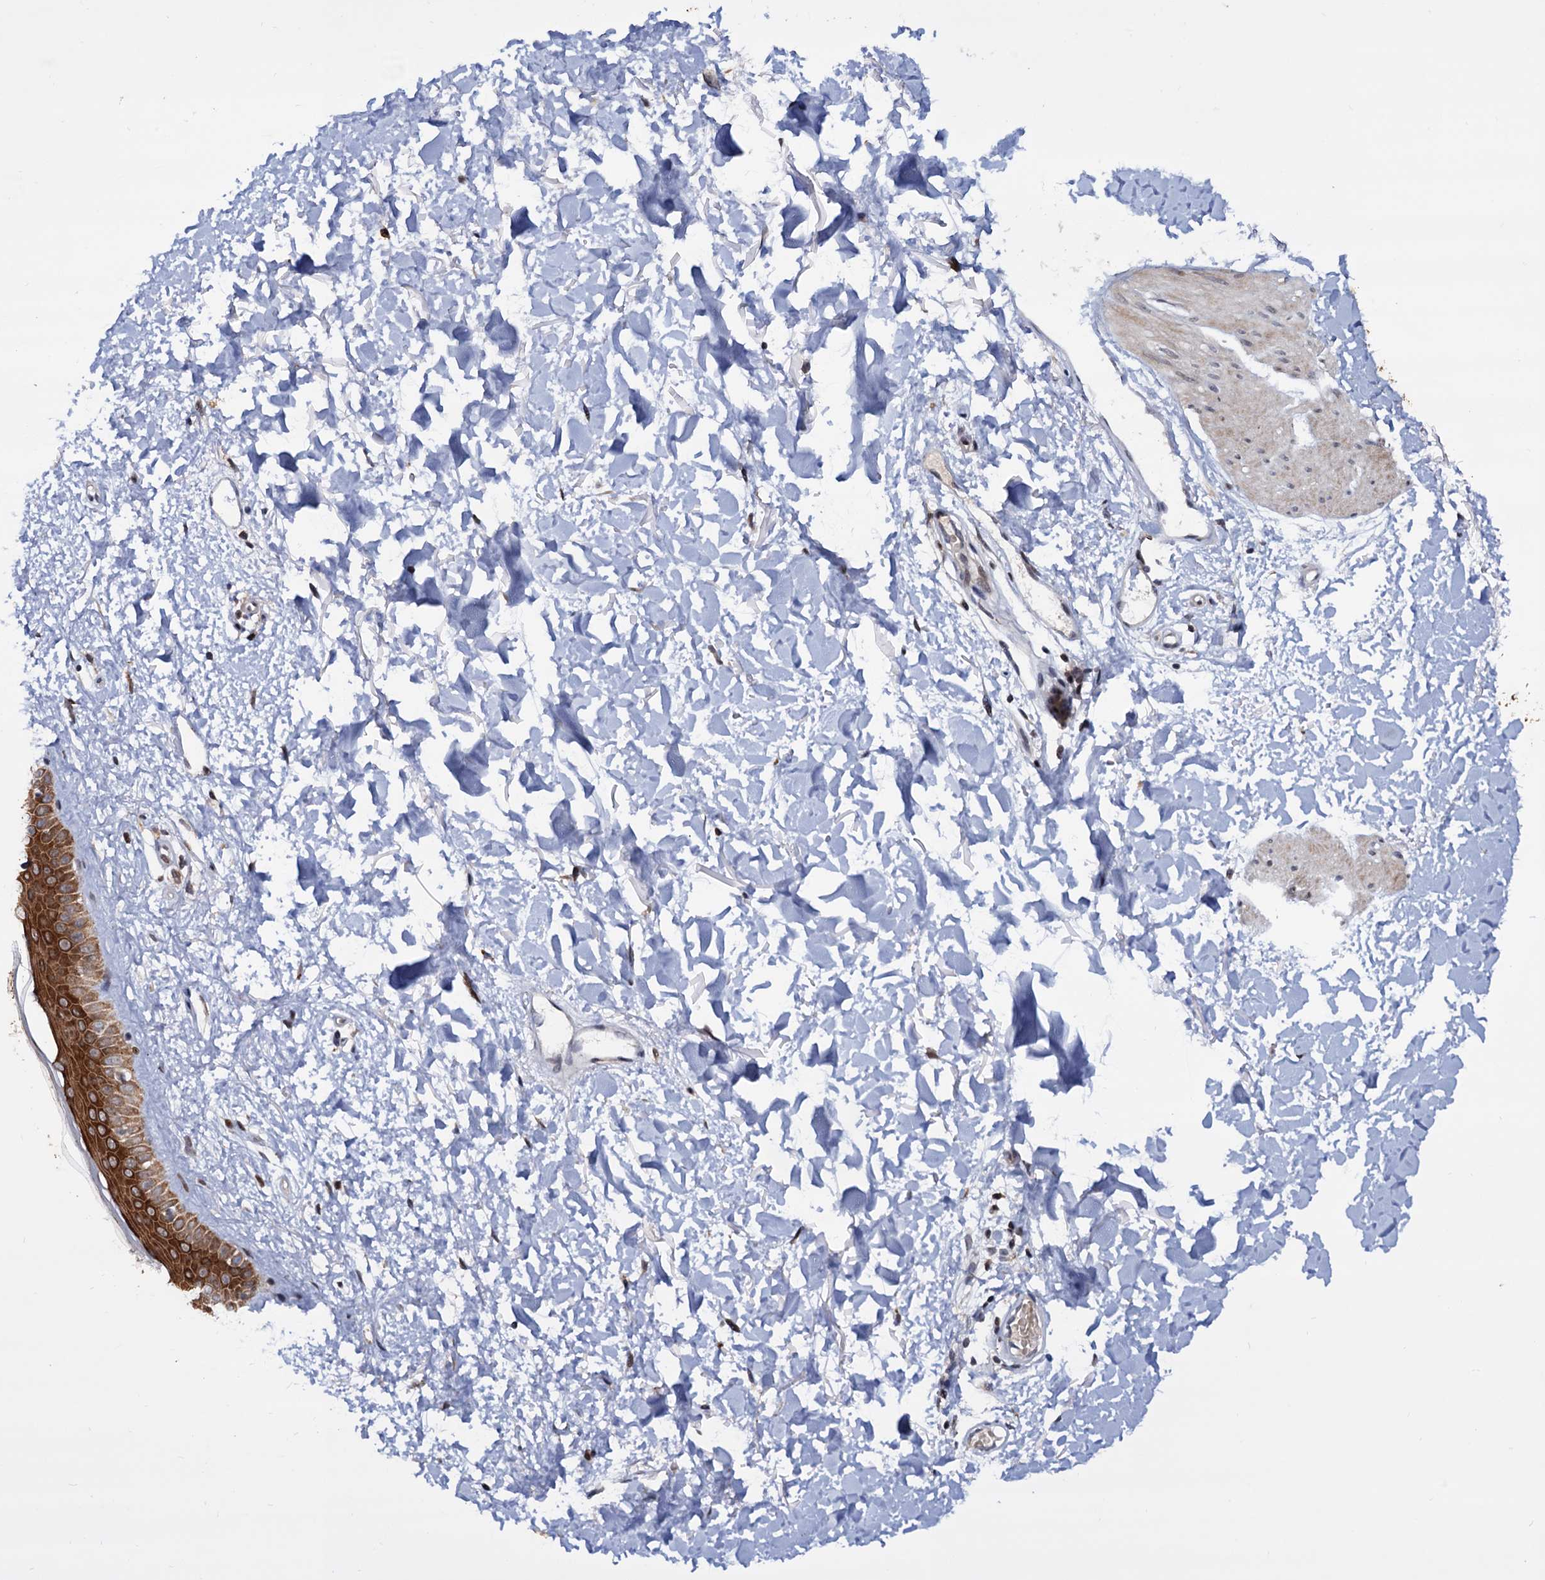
{"staining": {"intensity": "negative", "quantity": "none", "location": "none"}, "tissue": "skin", "cell_type": "Fibroblasts", "image_type": "normal", "snomed": [{"axis": "morphology", "description": "Normal tissue, NOS"}, {"axis": "topography", "description": "Skin"}], "caption": "Protein analysis of normal skin displays no significant positivity in fibroblasts. (IHC, brightfield microscopy, high magnification).", "gene": "RNASEH2B", "patient": {"sex": "female", "age": 58}}